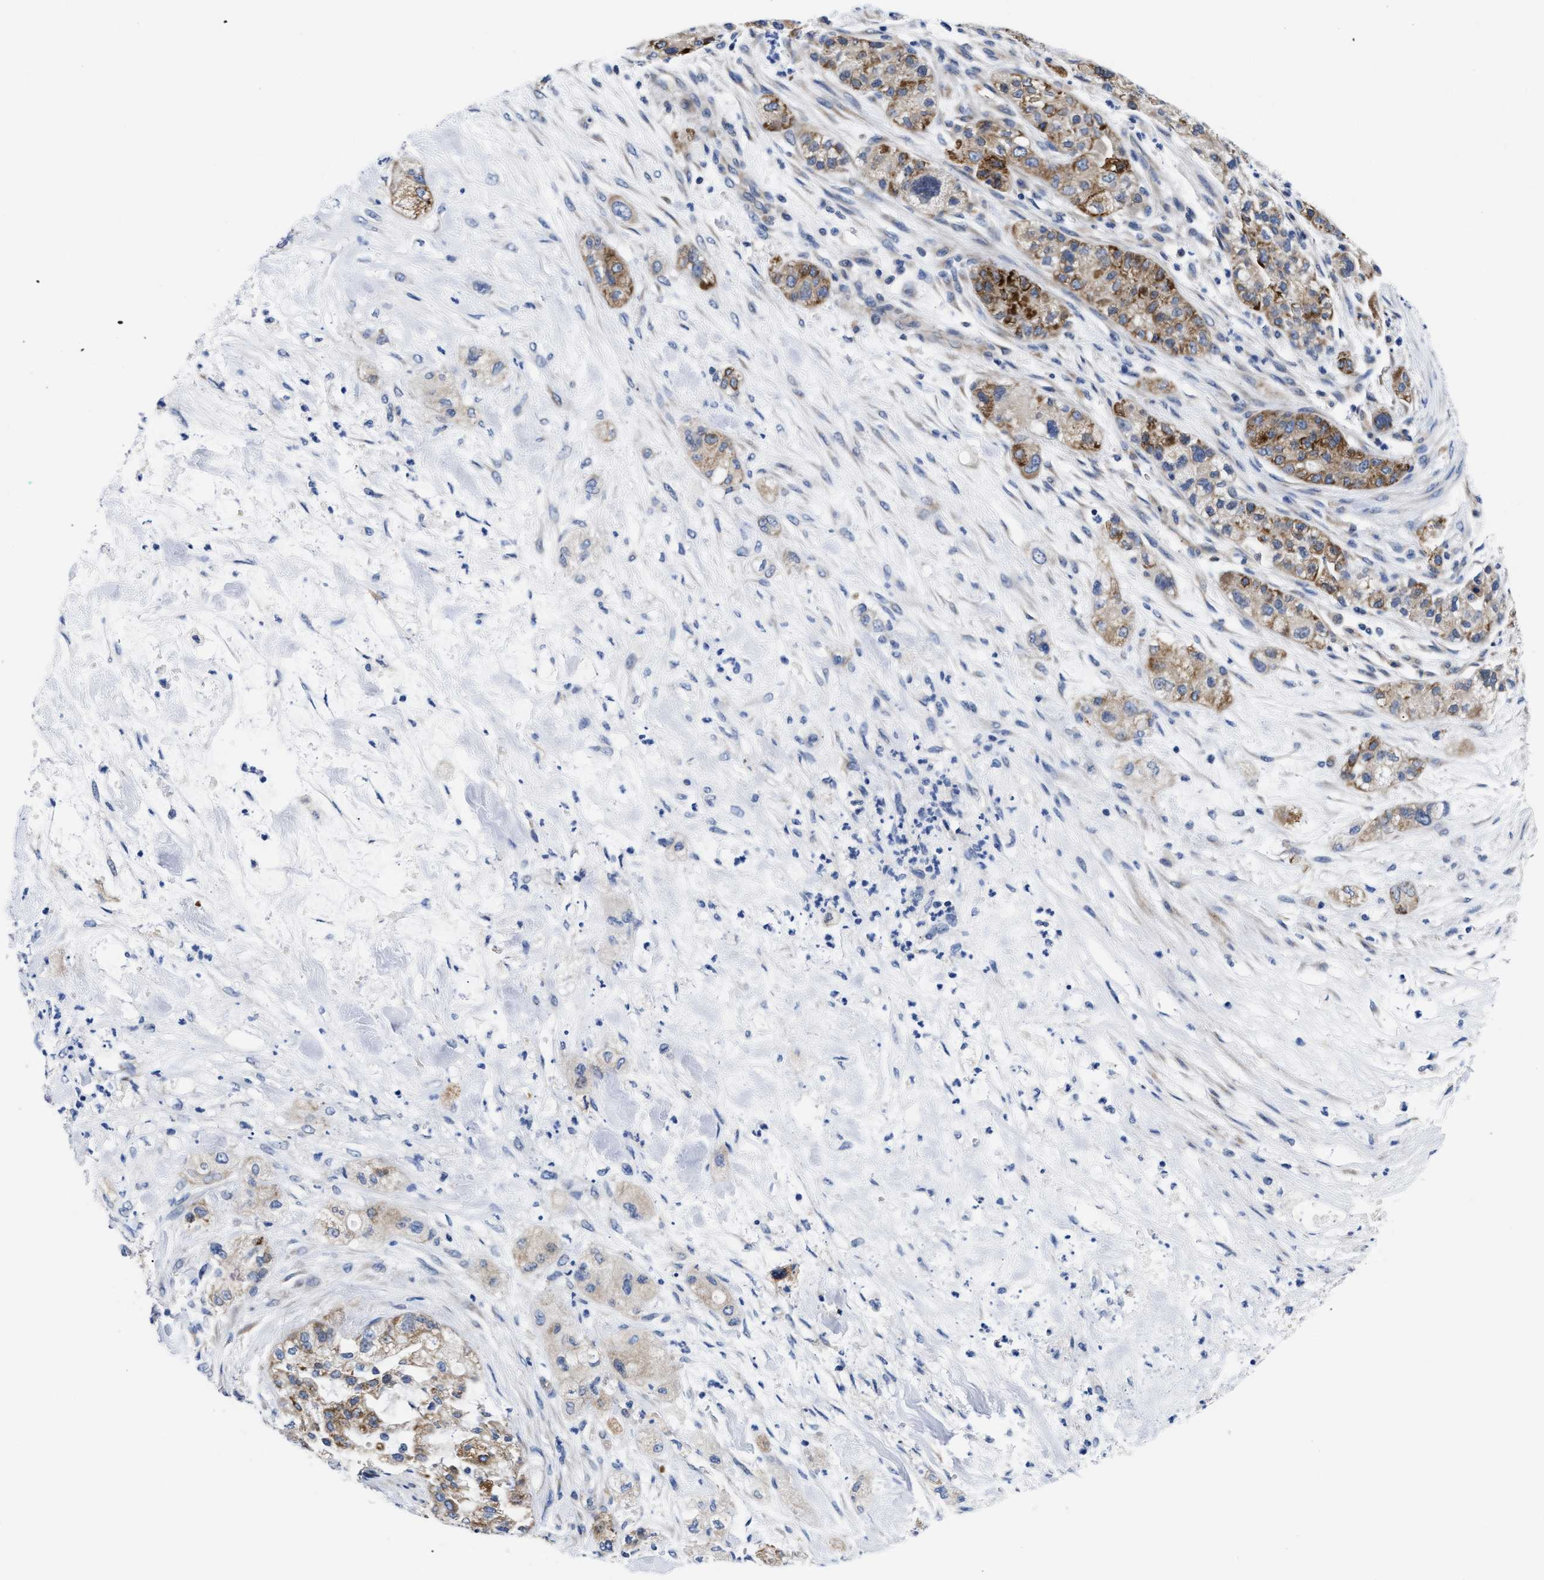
{"staining": {"intensity": "moderate", "quantity": ">75%", "location": "cytoplasmic/membranous"}, "tissue": "pancreatic cancer", "cell_type": "Tumor cells", "image_type": "cancer", "snomed": [{"axis": "morphology", "description": "Adenocarcinoma, NOS"}, {"axis": "topography", "description": "Pancreas"}], "caption": "Human pancreatic adenocarcinoma stained for a protein (brown) exhibits moderate cytoplasmic/membranous positive staining in approximately >75% of tumor cells.", "gene": "RINT1", "patient": {"sex": "female", "age": 78}}